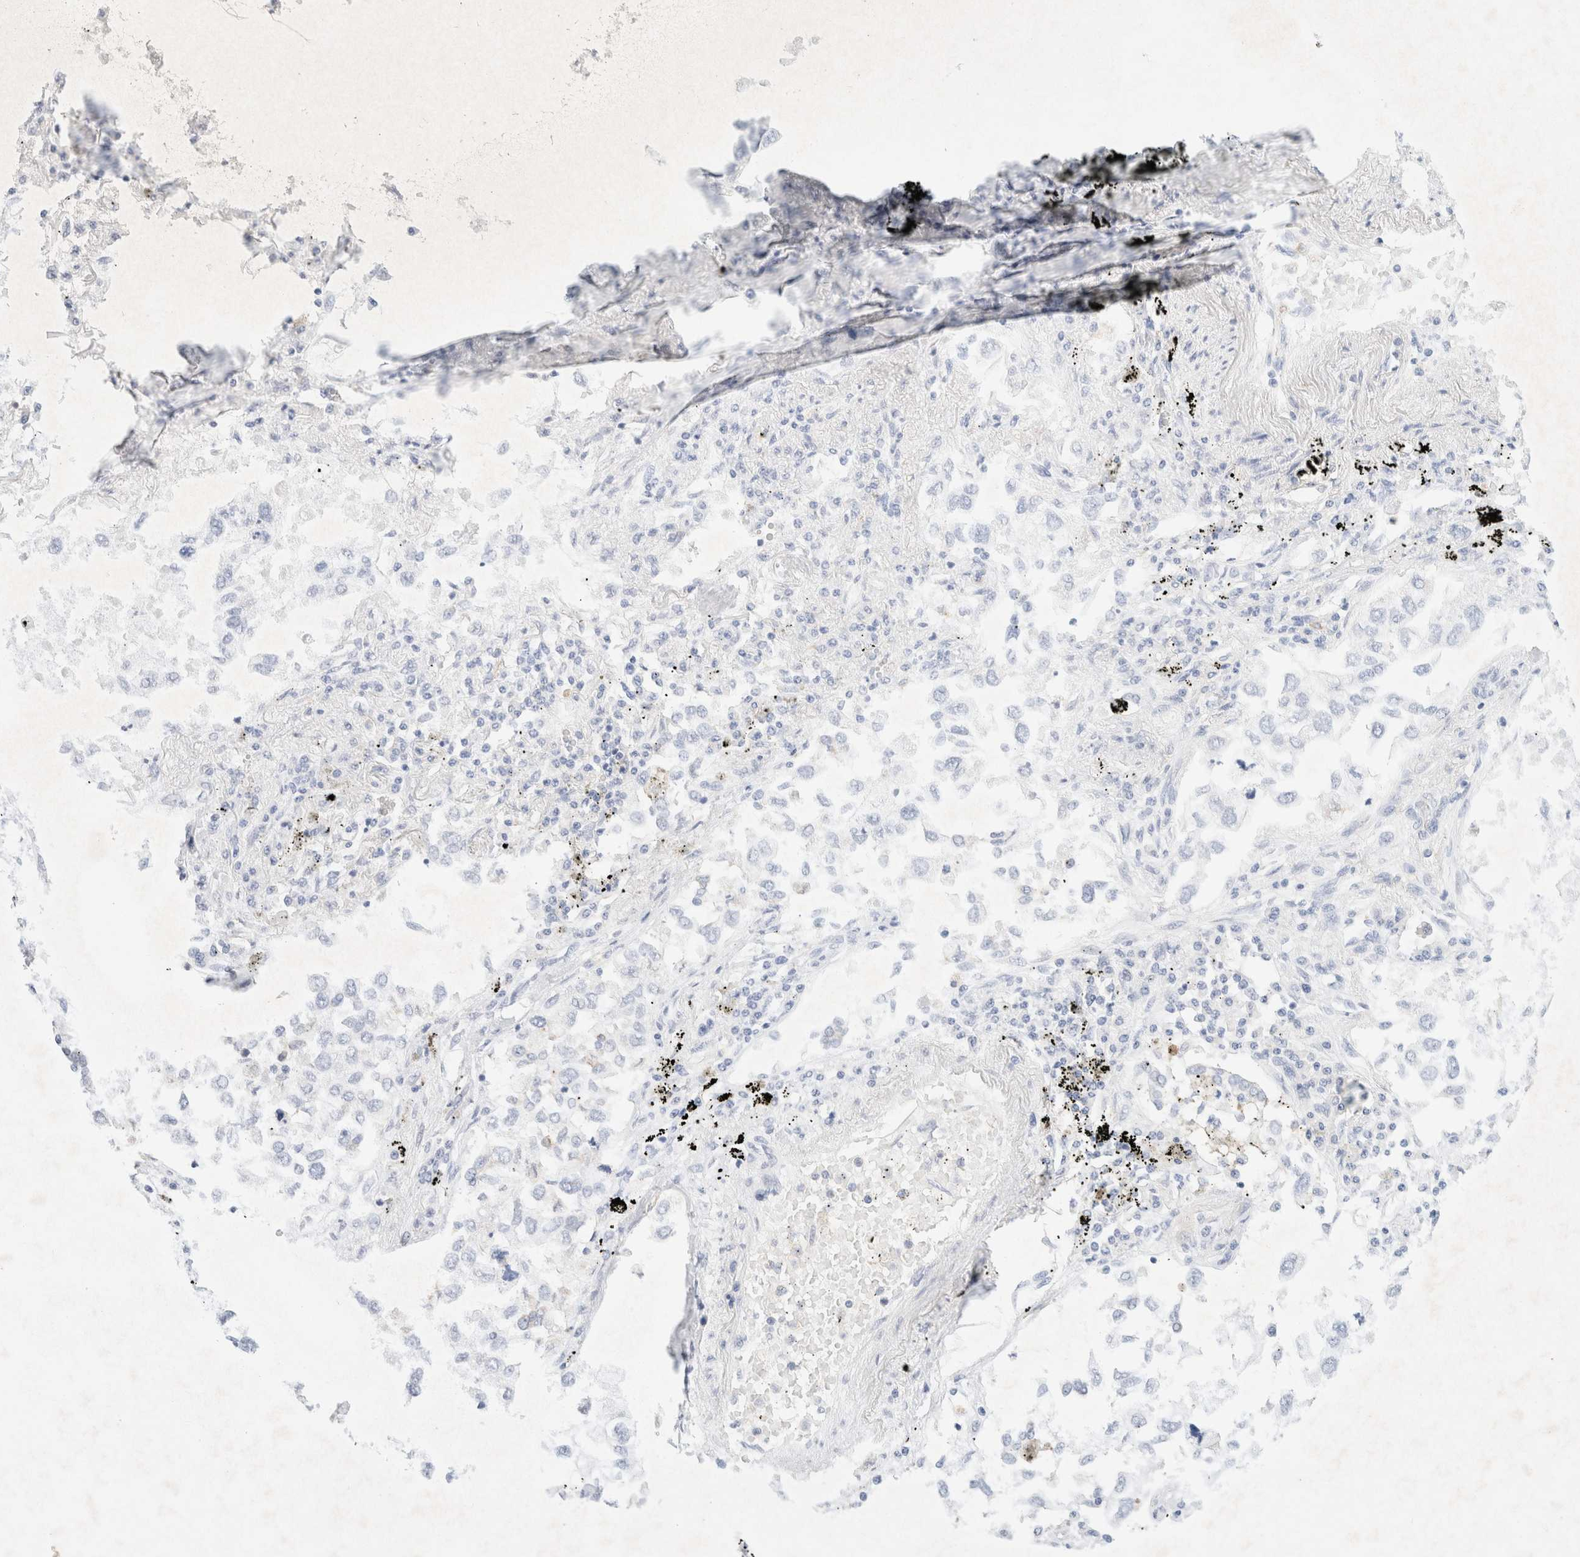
{"staining": {"intensity": "negative", "quantity": "none", "location": "none"}, "tissue": "lung cancer", "cell_type": "Tumor cells", "image_type": "cancer", "snomed": [{"axis": "morphology", "description": "Inflammation, NOS"}, {"axis": "morphology", "description": "Adenocarcinoma, NOS"}, {"axis": "topography", "description": "Lung"}], "caption": "Tumor cells show no significant protein positivity in lung cancer.", "gene": "SLC25A48", "patient": {"sex": "male", "age": 63}}